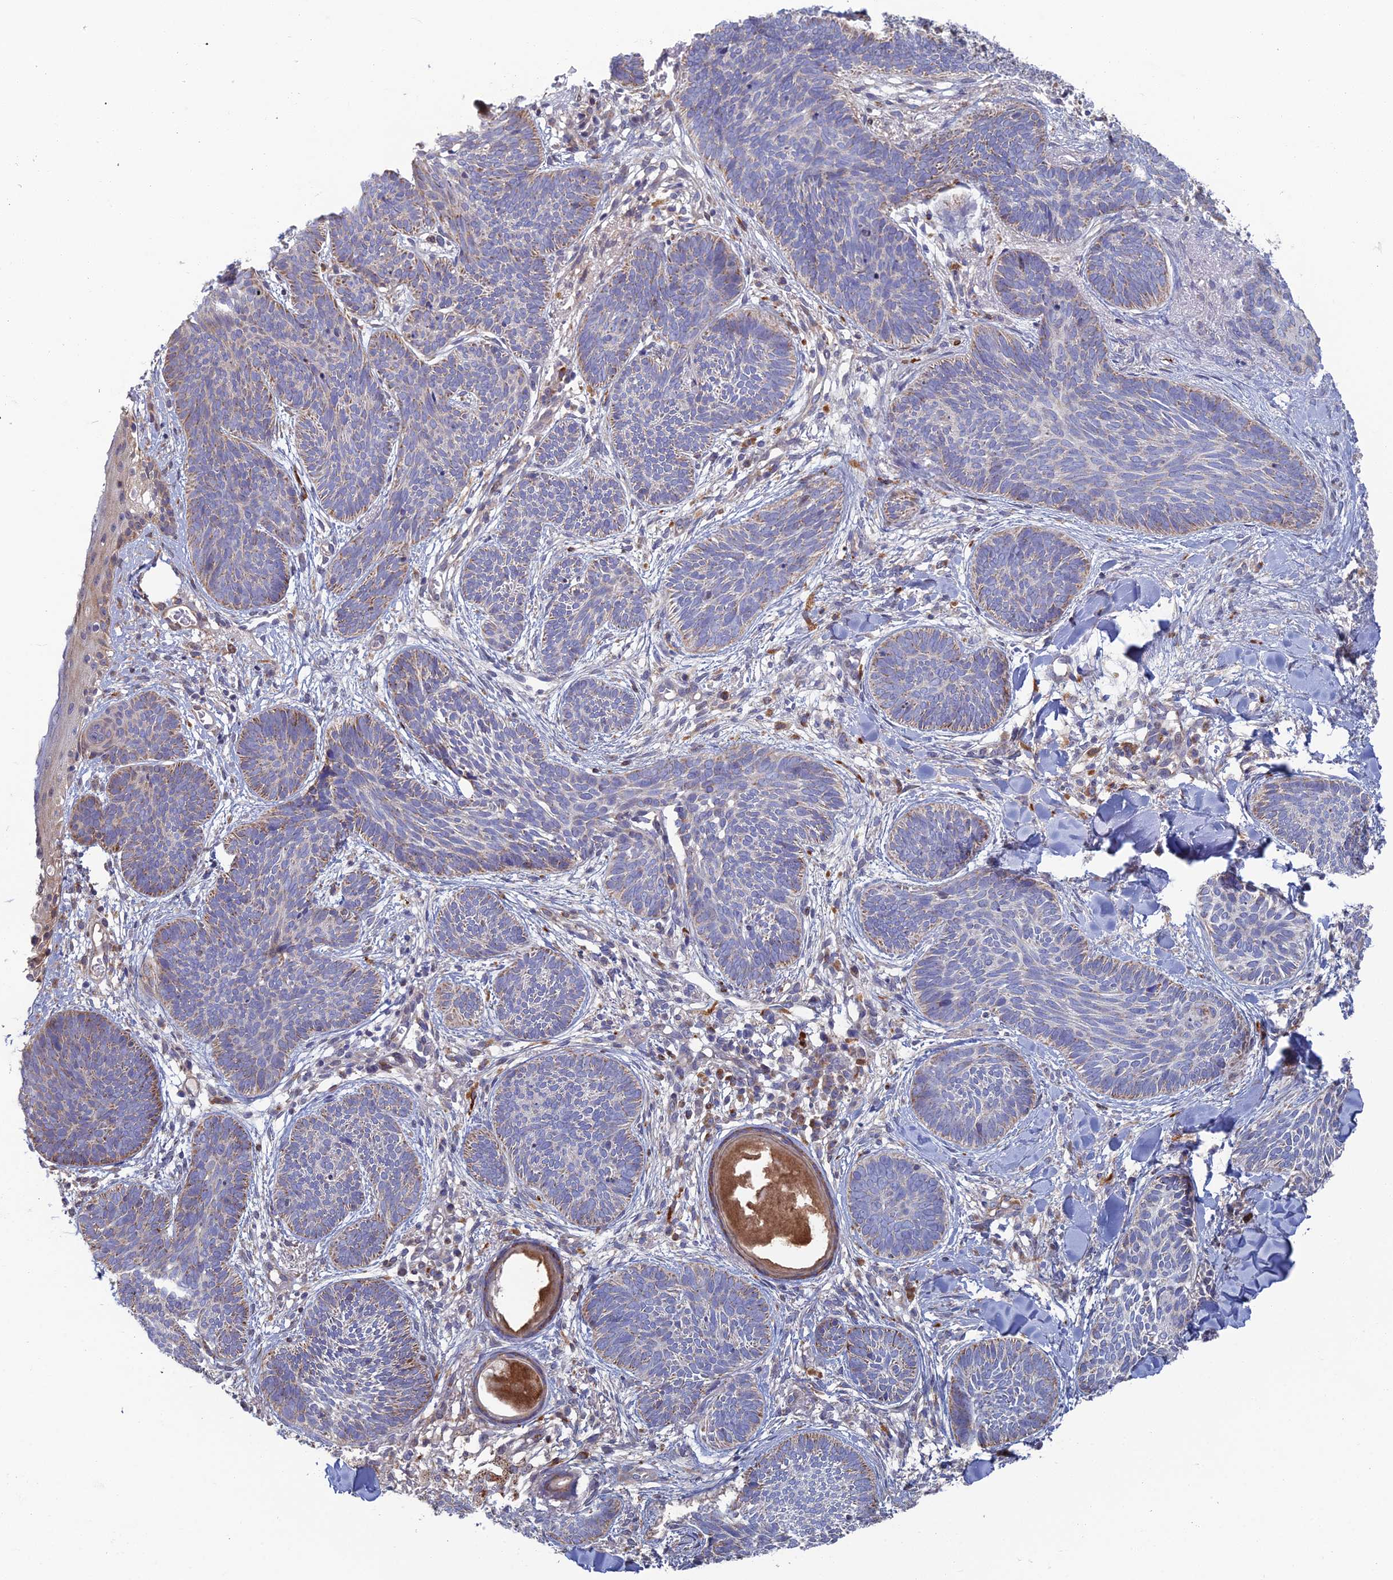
{"staining": {"intensity": "moderate", "quantity": "<25%", "location": "cytoplasmic/membranous"}, "tissue": "skin cancer", "cell_type": "Tumor cells", "image_type": "cancer", "snomed": [{"axis": "morphology", "description": "Basal cell carcinoma"}, {"axis": "topography", "description": "Skin"}], "caption": "IHC staining of skin cancer (basal cell carcinoma), which displays low levels of moderate cytoplasmic/membranous staining in about <25% of tumor cells indicating moderate cytoplasmic/membranous protein expression. The staining was performed using DAB (brown) for protein detection and nuclei were counterstained in hematoxylin (blue).", "gene": "ARL16", "patient": {"sex": "female", "age": 81}}